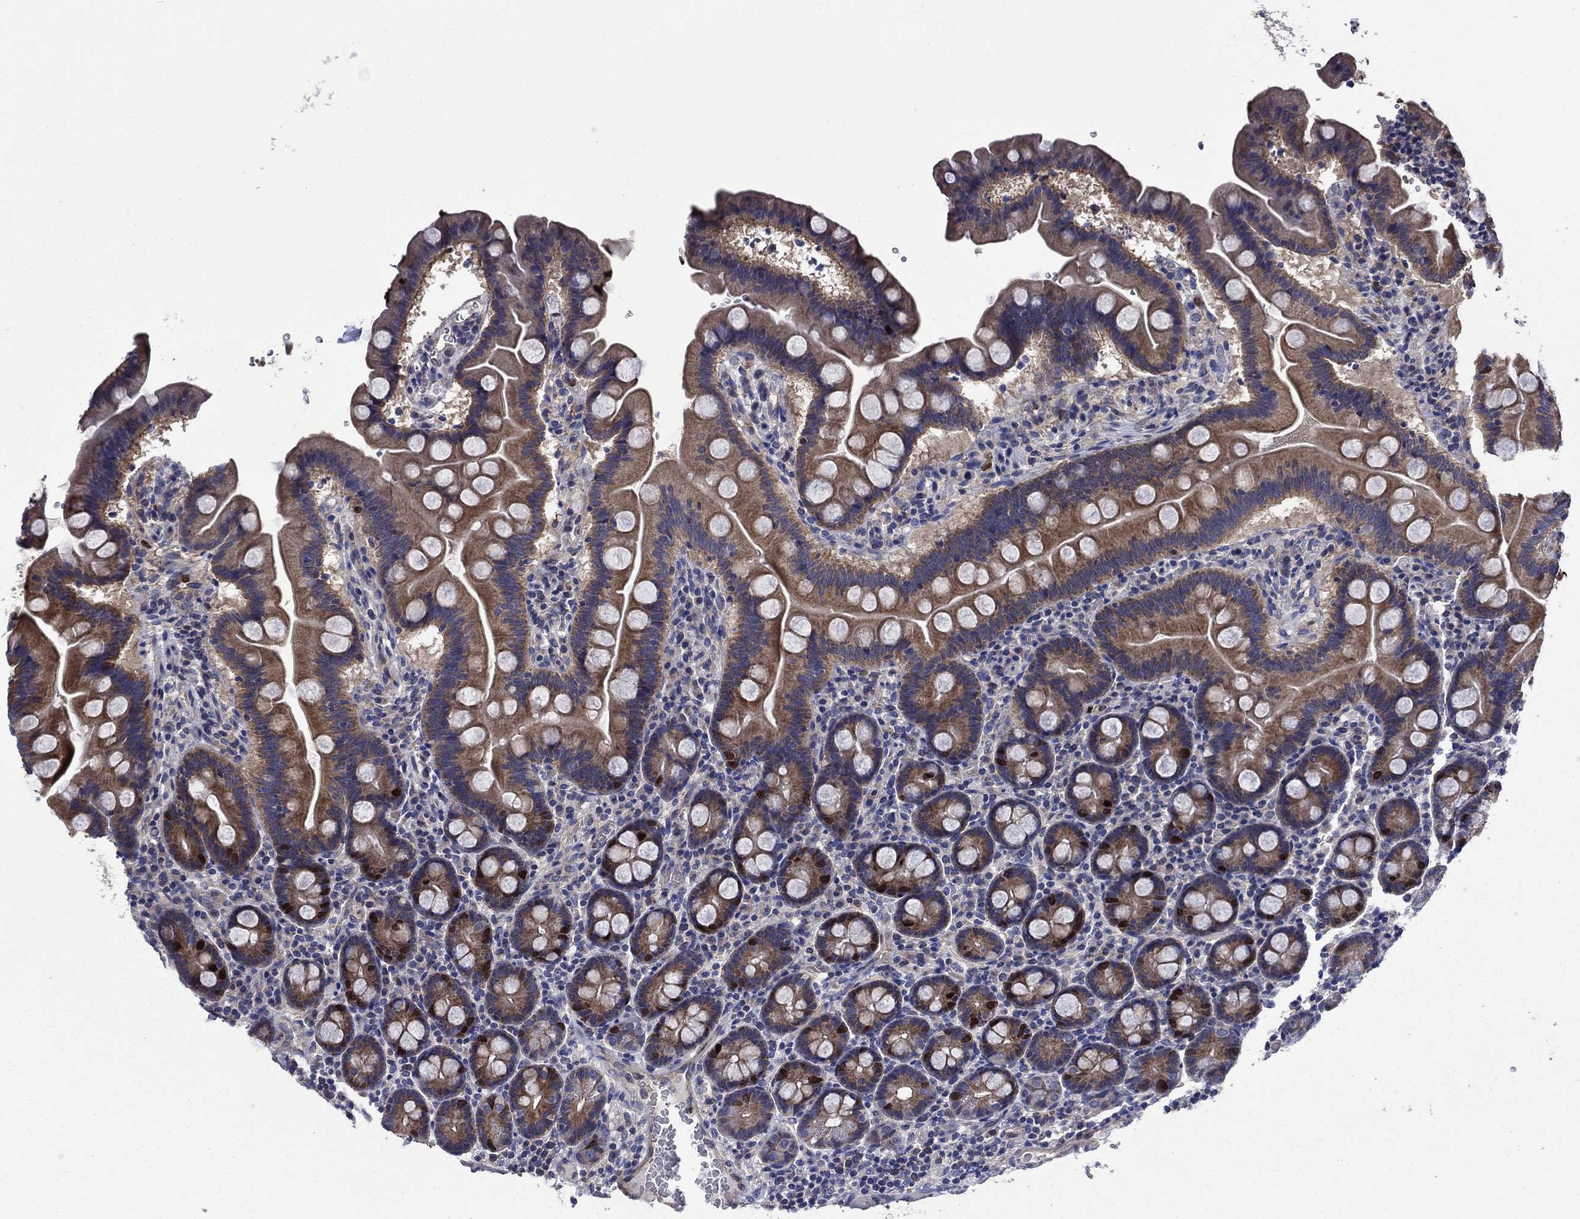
{"staining": {"intensity": "strong", "quantity": "25%-75%", "location": "cytoplasmic/membranous,nuclear"}, "tissue": "duodenum", "cell_type": "Glandular cells", "image_type": "normal", "snomed": [{"axis": "morphology", "description": "Normal tissue, NOS"}, {"axis": "topography", "description": "Duodenum"}], "caption": "This histopathology image displays immunohistochemistry staining of benign human duodenum, with high strong cytoplasmic/membranous,nuclear expression in approximately 25%-75% of glandular cells.", "gene": "KIF22", "patient": {"sex": "male", "age": 59}}